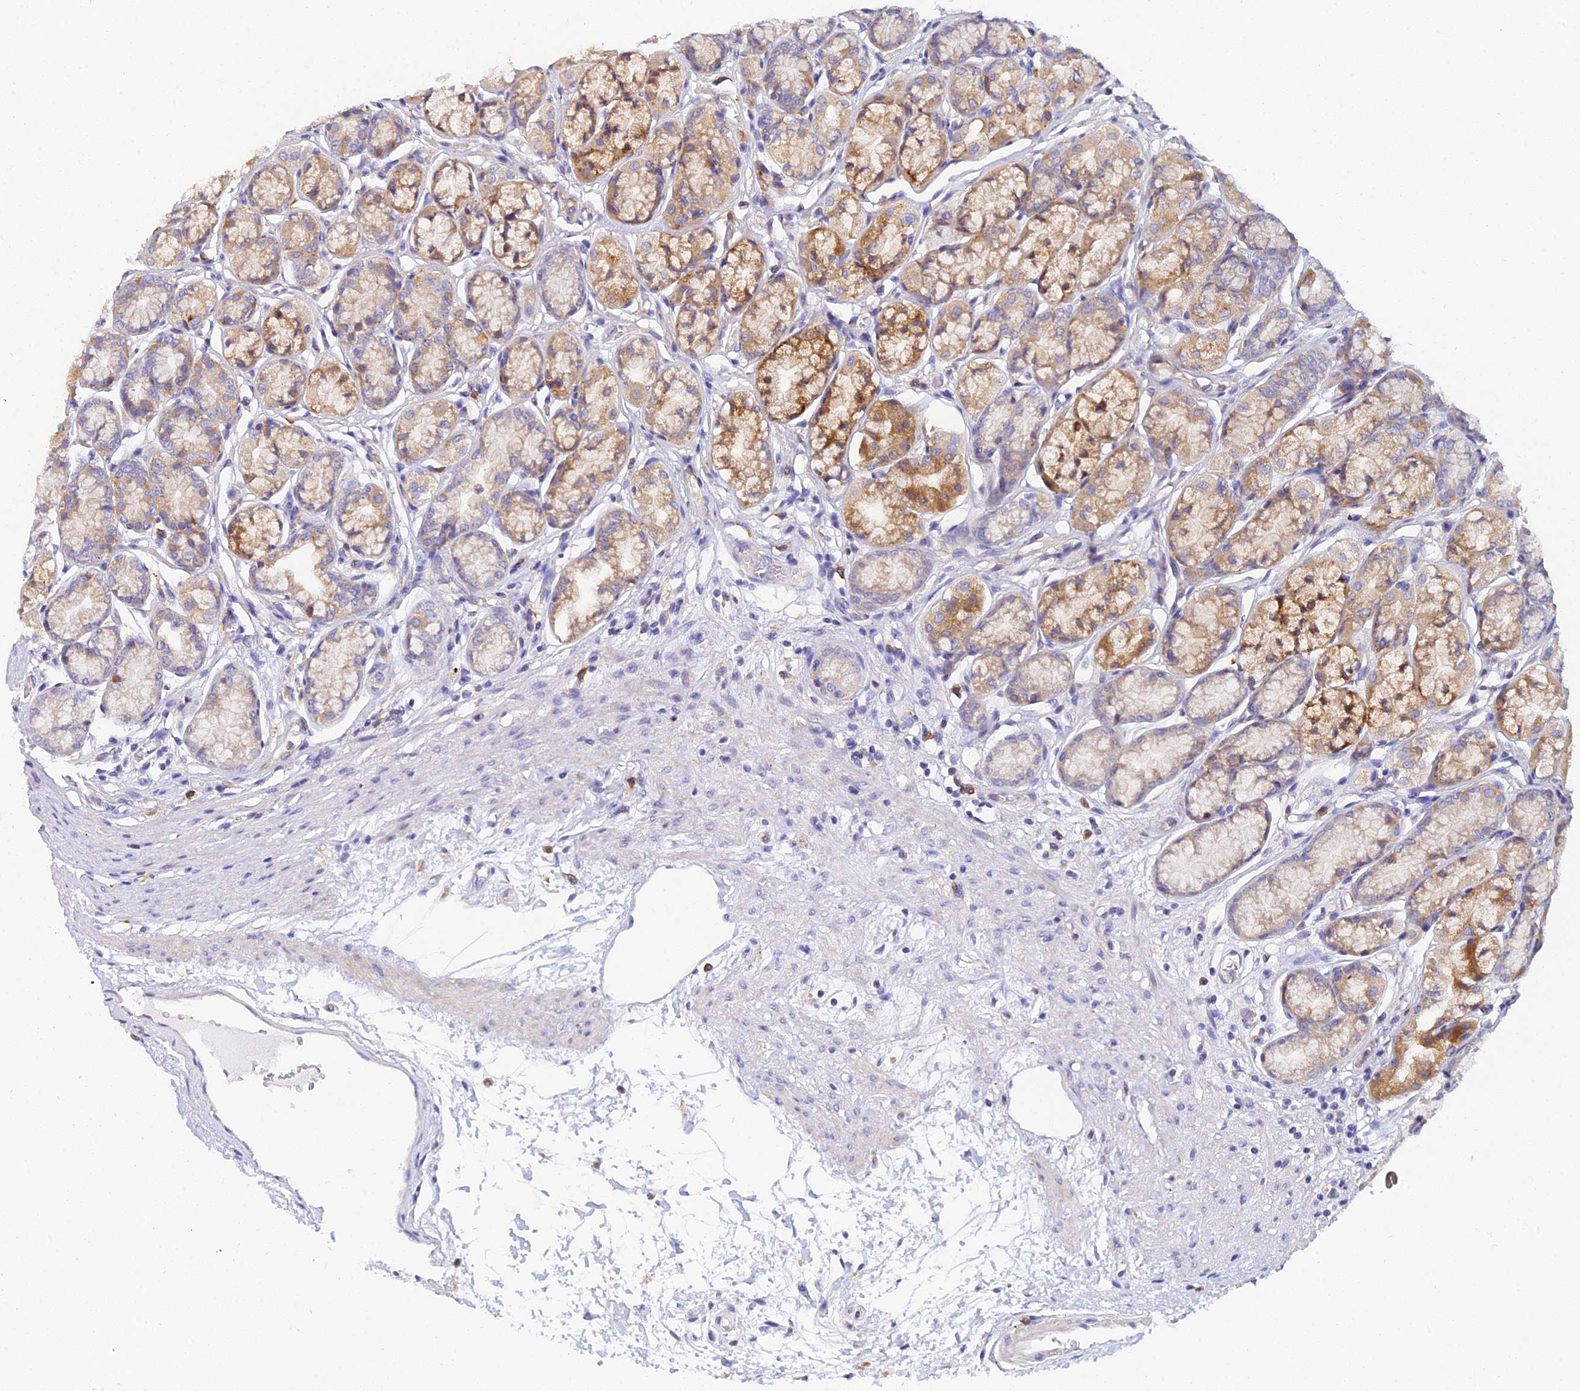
{"staining": {"intensity": "moderate", "quantity": "25%-75%", "location": "cytoplasmic/membranous"}, "tissue": "stomach", "cell_type": "Glandular cells", "image_type": "normal", "snomed": [{"axis": "morphology", "description": "Normal tissue, NOS"}, {"axis": "morphology", "description": "Adenocarcinoma, NOS"}, {"axis": "morphology", "description": "Adenocarcinoma, High grade"}, {"axis": "topography", "description": "Stomach, upper"}, {"axis": "topography", "description": "Stomach"}], "caption": "Brown immunohistochemical staining in benign stomach exhibits moderate cytoplasmic/membranous positivity in approximately 25%-75% of glandular cells.", "gene": "ARL8A", "patient": {"sex": "female", "age": 65}}